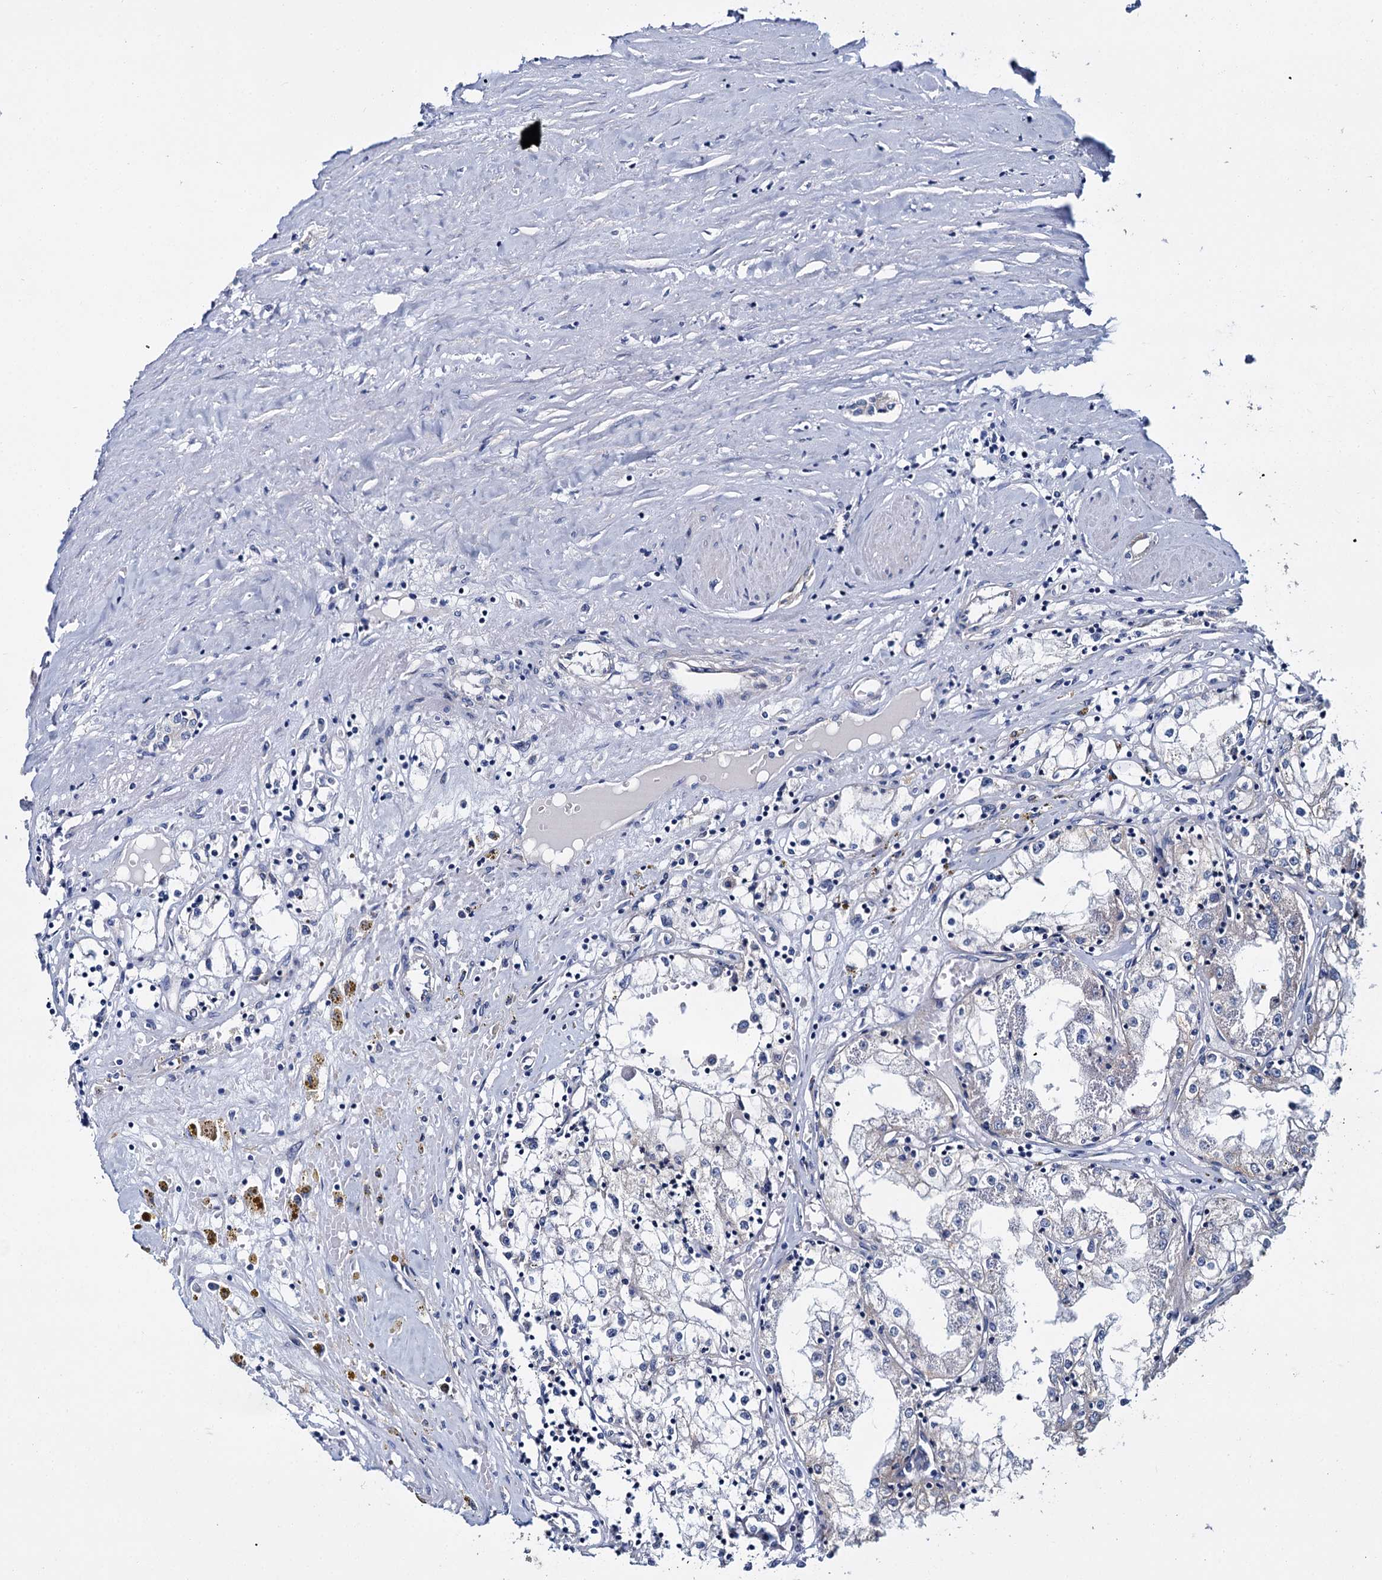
{"staining": {"intensity": "negative", "quantity": "none", "location": "none"}, "tissue": "renal cancer", "cell_type": "Tumor cells", "image_type": "cancer", "snomed": [{"axis": "morphology", "description": "Adenocarcinoma, NOS"}, {"axis": "topography", "description": "Kidney"}], "caption": "High magnification brightfield microscopy of renal cancer stained with DAB (brown) and counterstained with hematoxylin (blue): tumor cells show no significant expression. (Immunohistochemistry, brightfield microscopy, high magnification).", "gene": "CEP295", "patient": {"sex": "male", "age": 56}}